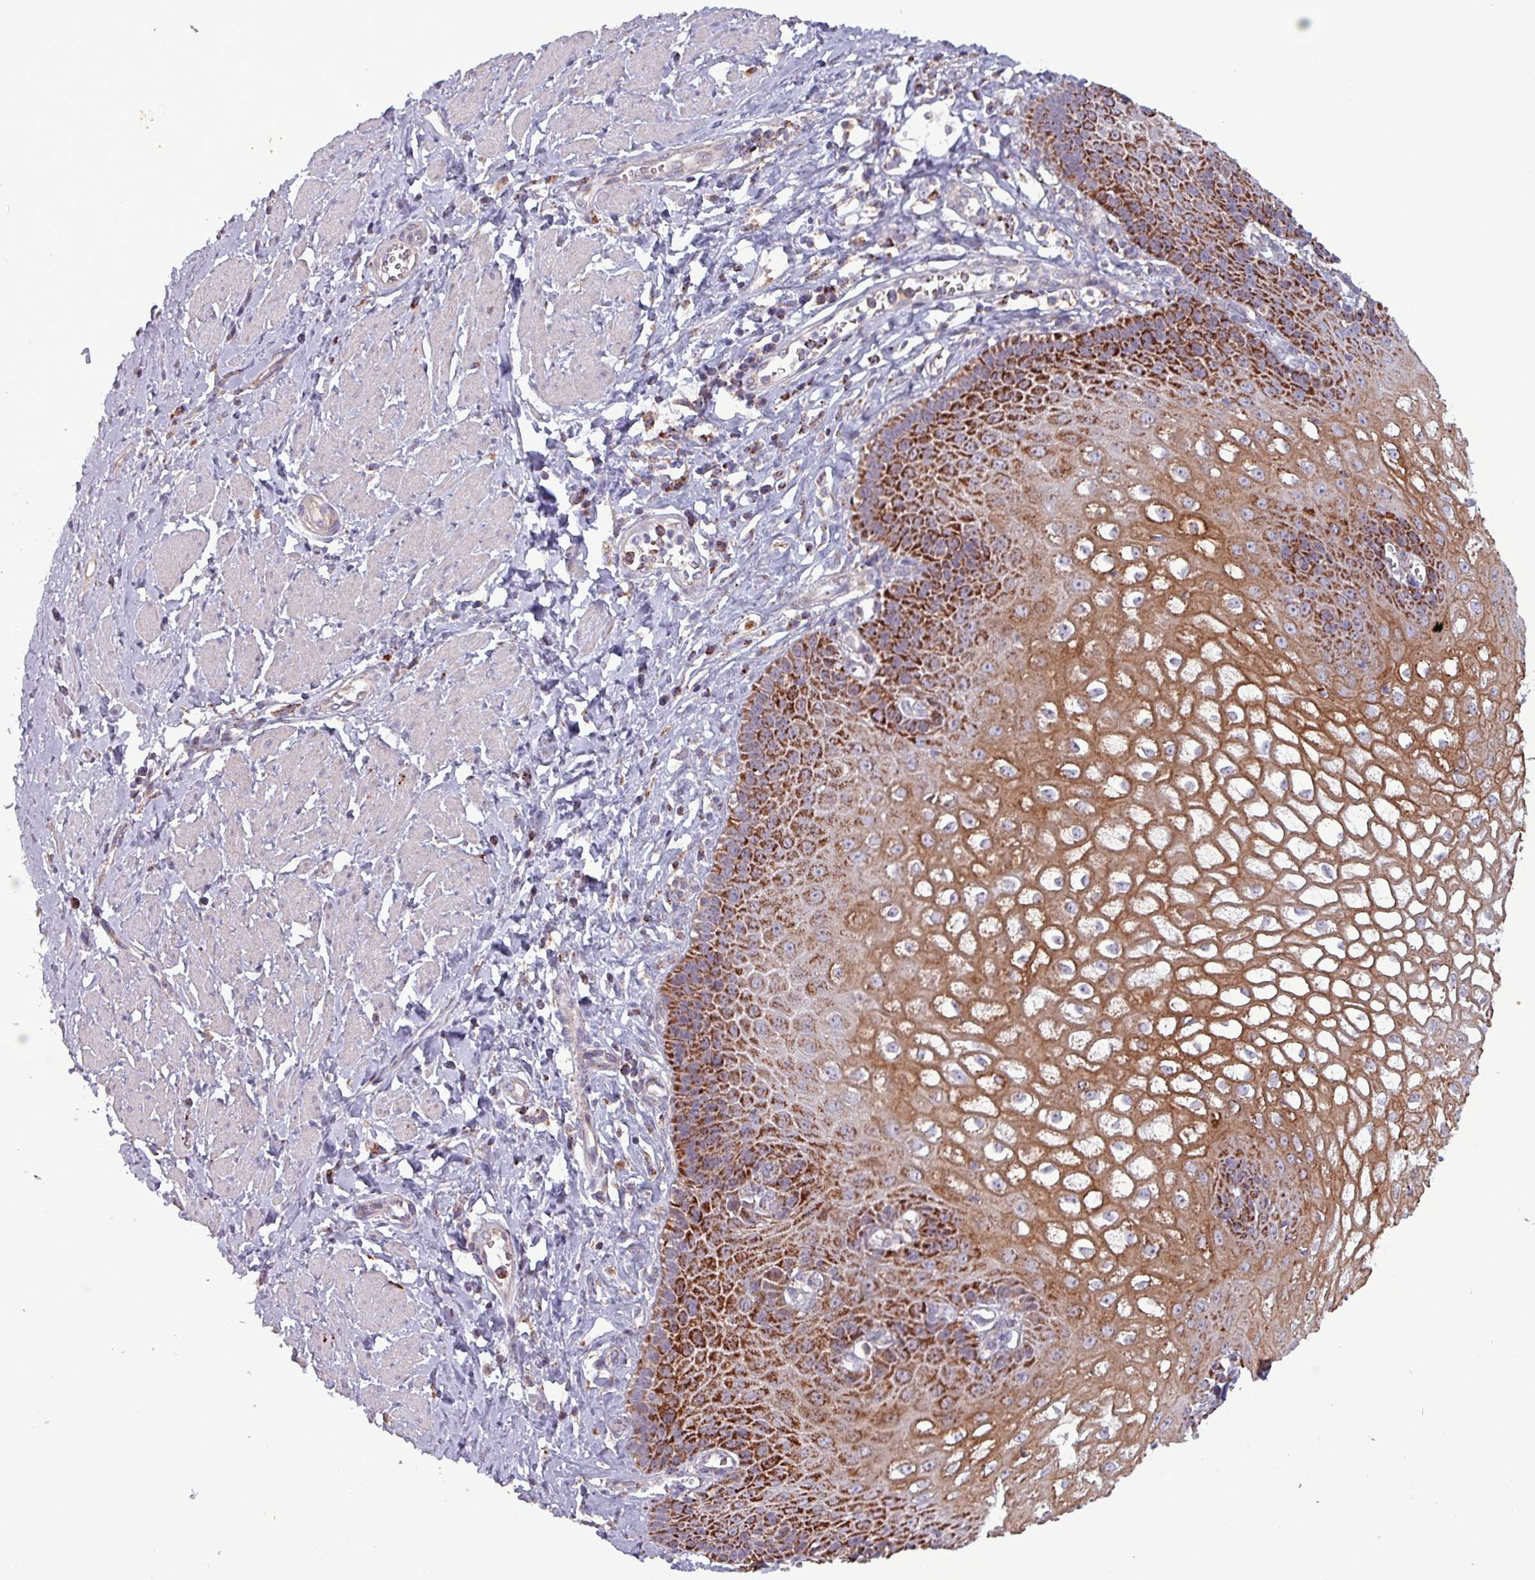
{"staining": {"intensity": "strong", "quantity": "25%-75%", "location": "cytoplasmic/membranous"}, "tissue": "esophagus", "cell_type": "Squamous epithelial cells", "image_type": "normal", "snomed": [{"axis": "morphology", "description": "Normal tissue, NOS"}, {"axis": "topography", "description": "Esophagus"}], "caption": "Protein staining of normal esophagus reveals strong cytoplasmic/membranous expression in approximately 25%-75% of squamous epithelial cells. Immunohistochemistry stains the protein of interest in brown and the nuclei are stained blue.", "gene": "ZNF322", "patient": {"sex": "male", "age": 67}}